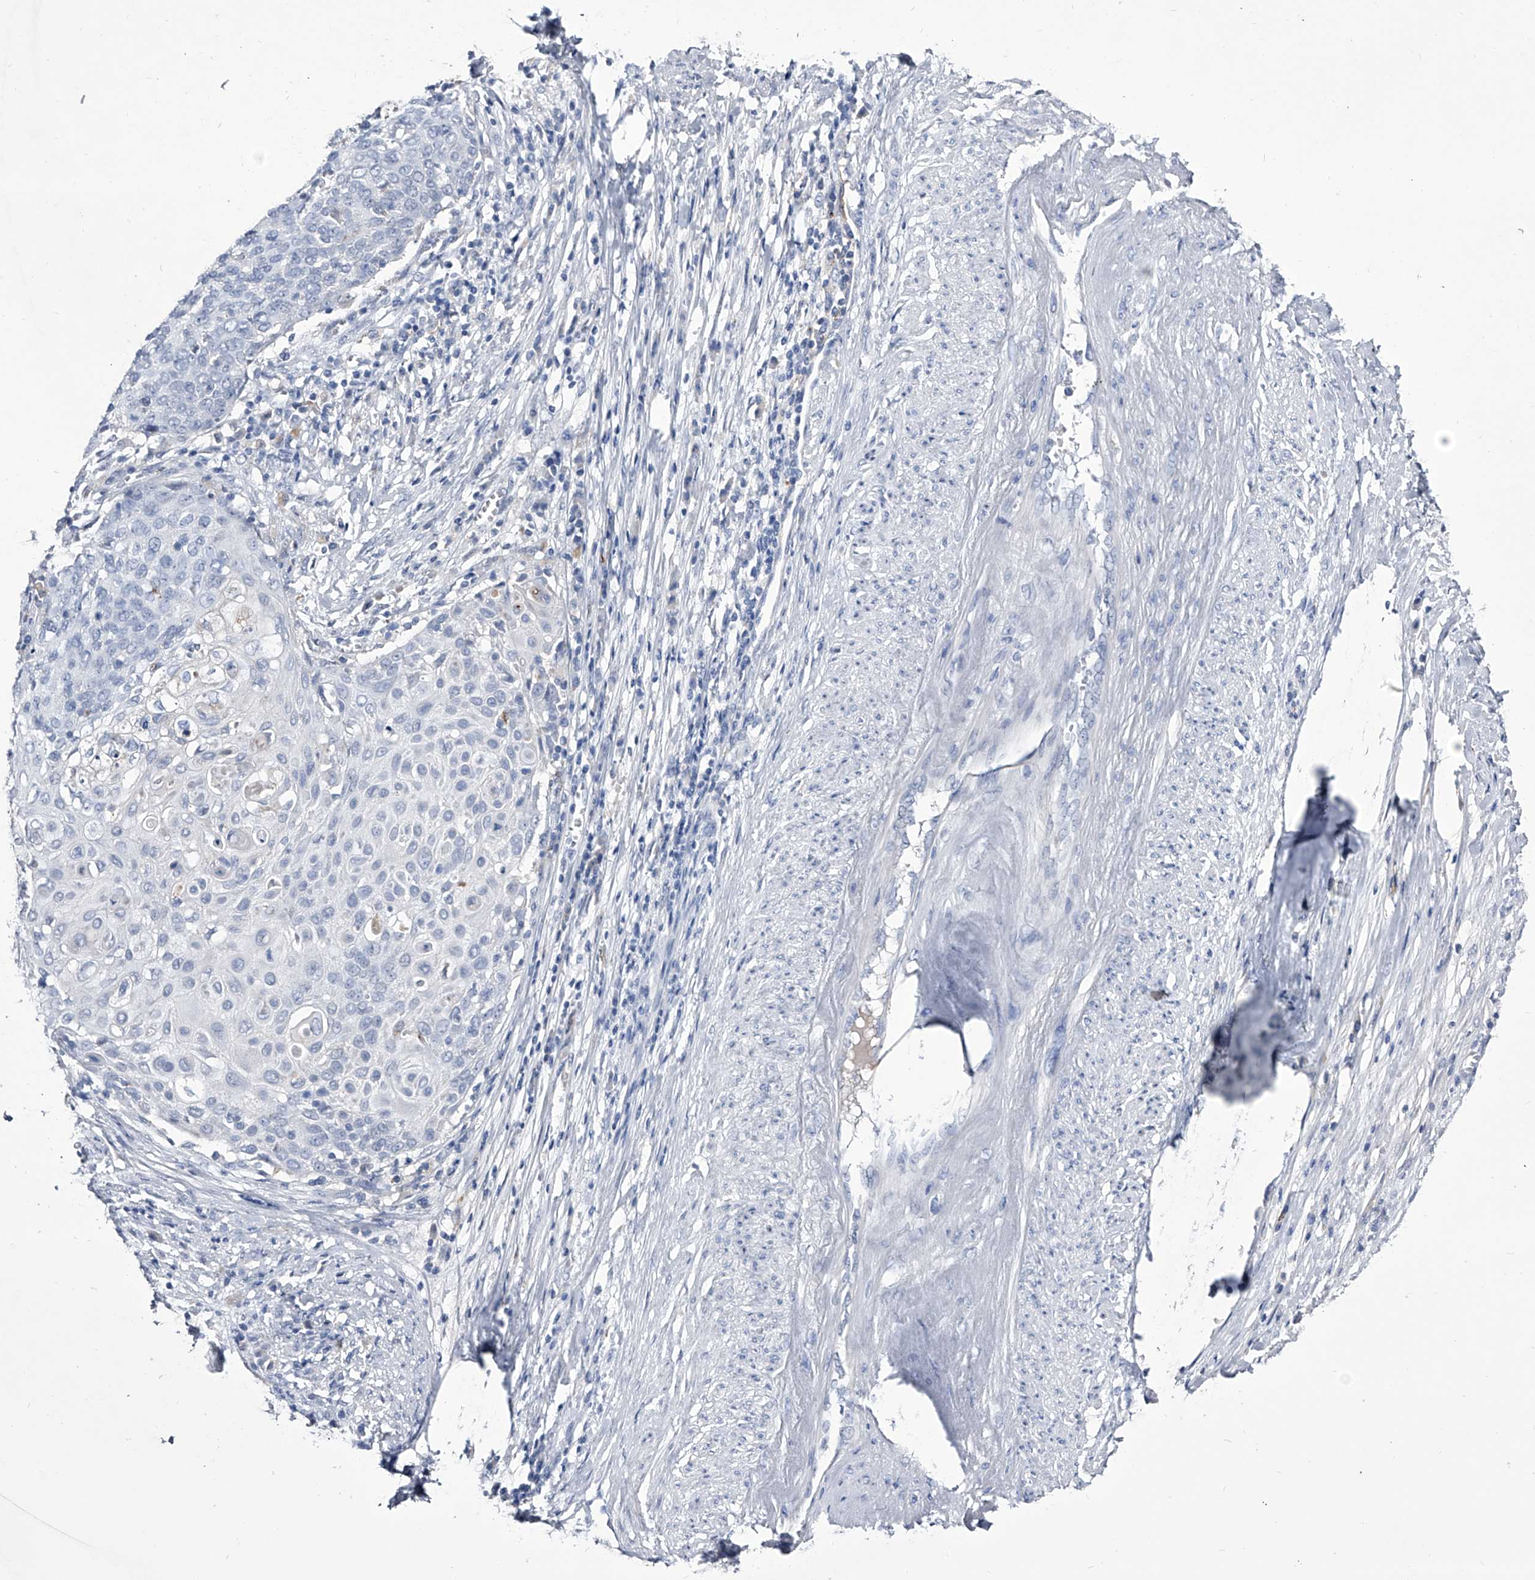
{"staining": {"intensity": "negative", "quantity": "none", "location": "none"}, "tissue": "cervical cancer", "cell_type": "Tumor cells", "image_type": "cancer", "snomed": [{"axis": "morphology", "description": "Squamous cell carcinoma, NOS"}, {"axis": "topography", "description": "Cervix"}], "caption": "Human cervical cancer (squamous cell carcinoma) stained for a protein using IHC demonstrates no expression in tumor cells.", "gene": "CRISP2", "patient": {"sex": "female", "age": 39}}